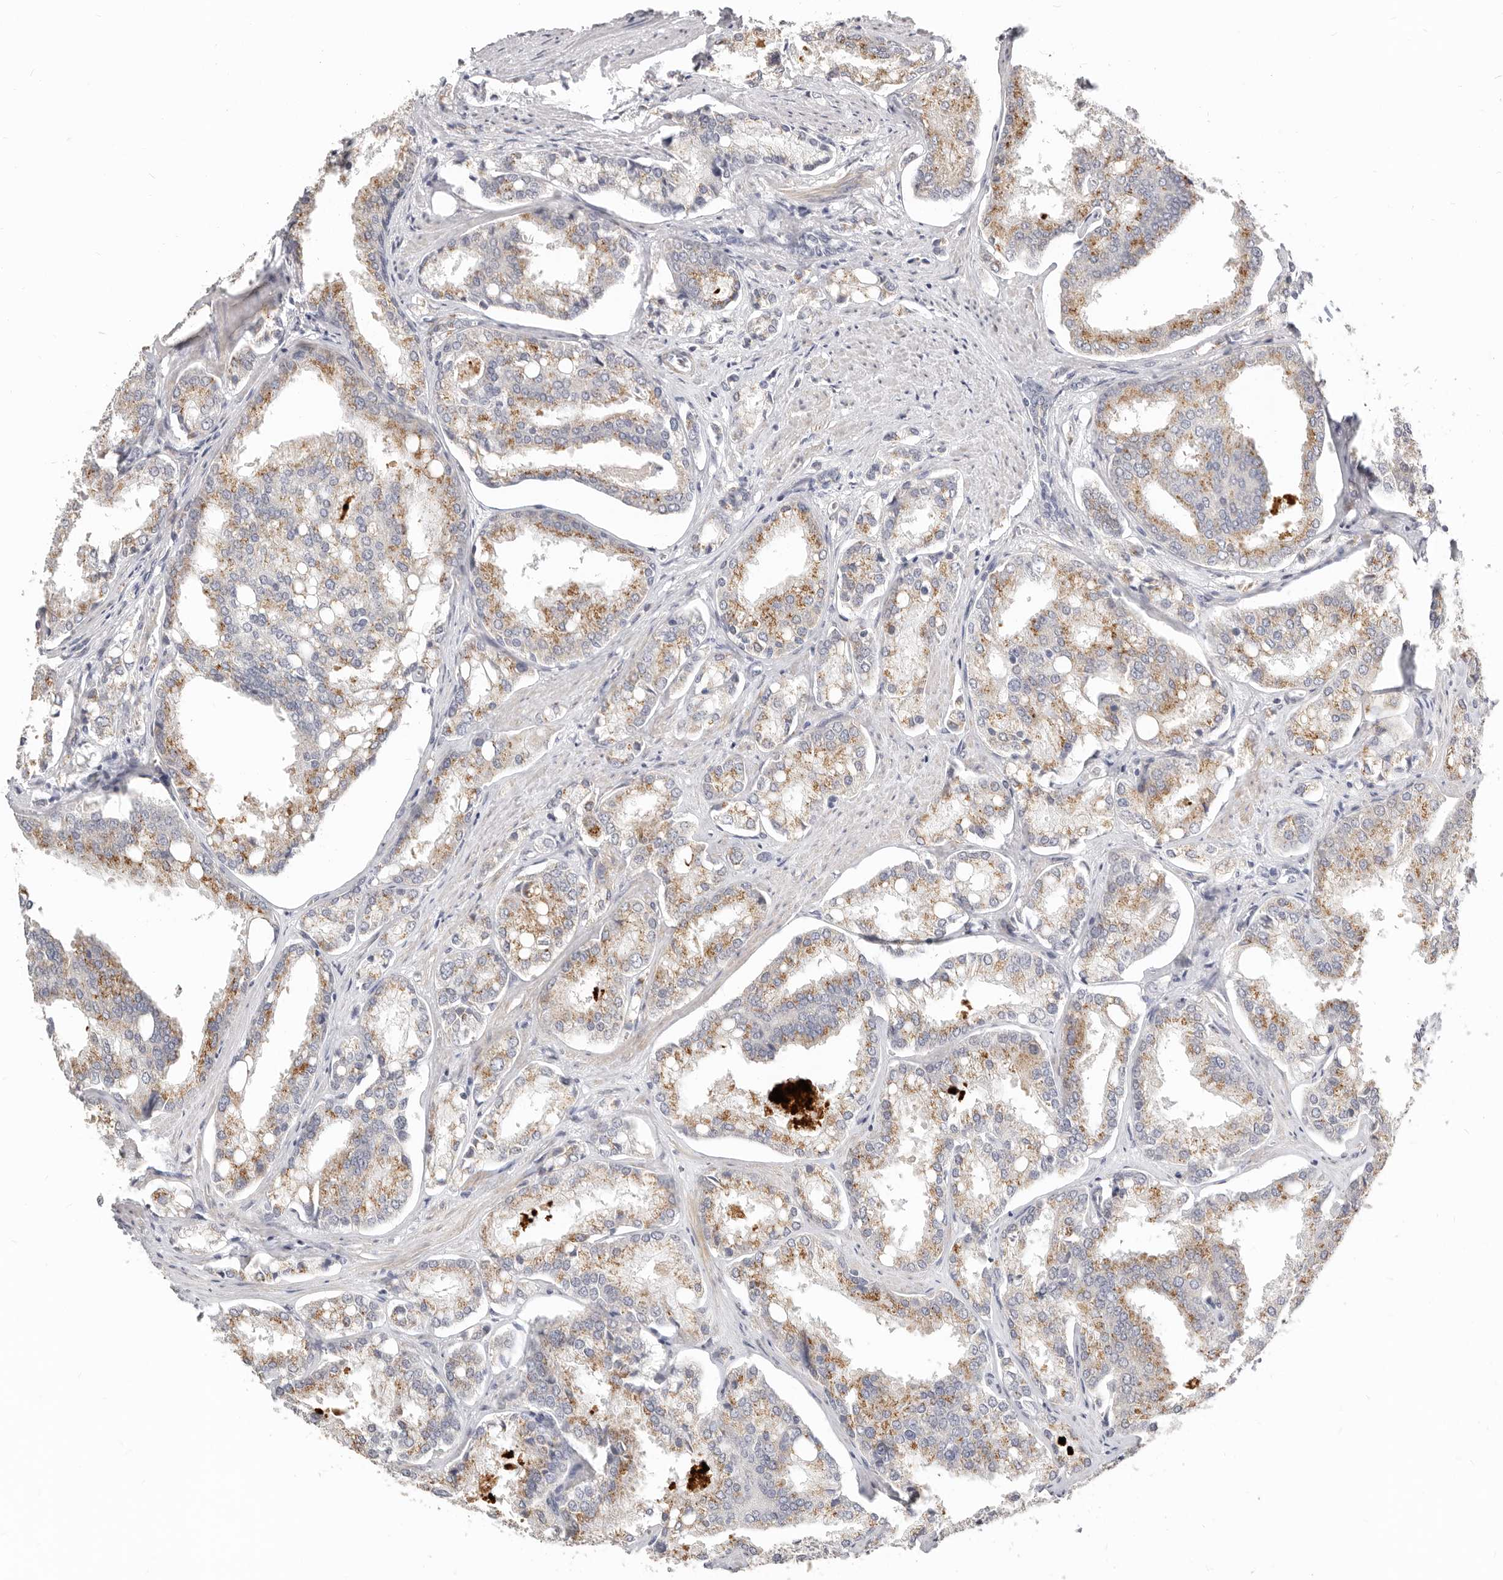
{"staining": {"intensity": "moderate", "quantity": "25%-75%", "location": "cytoplasmic/membranous"}, "tissue": "prostate cancer", "cell_type": "Tumor cells", "image_type": "cancer", "snomed": [{"axis": "morphology", "description": "Adenocarcinoma, High grade"}, {"axis": "topography", "description": "Prostate"}], "caption": "Immunohistochemistry (IHC) histopathology image of prostate adenocarcinoma (high-grade) stained for a protein (brown), which demonstrates medium levels of moderate cytoplasmic/membranous positivity in about 25%-75% of tumor cells.", "gene": "RABAC1", "patient": {"sex": "male", "age": 50}}